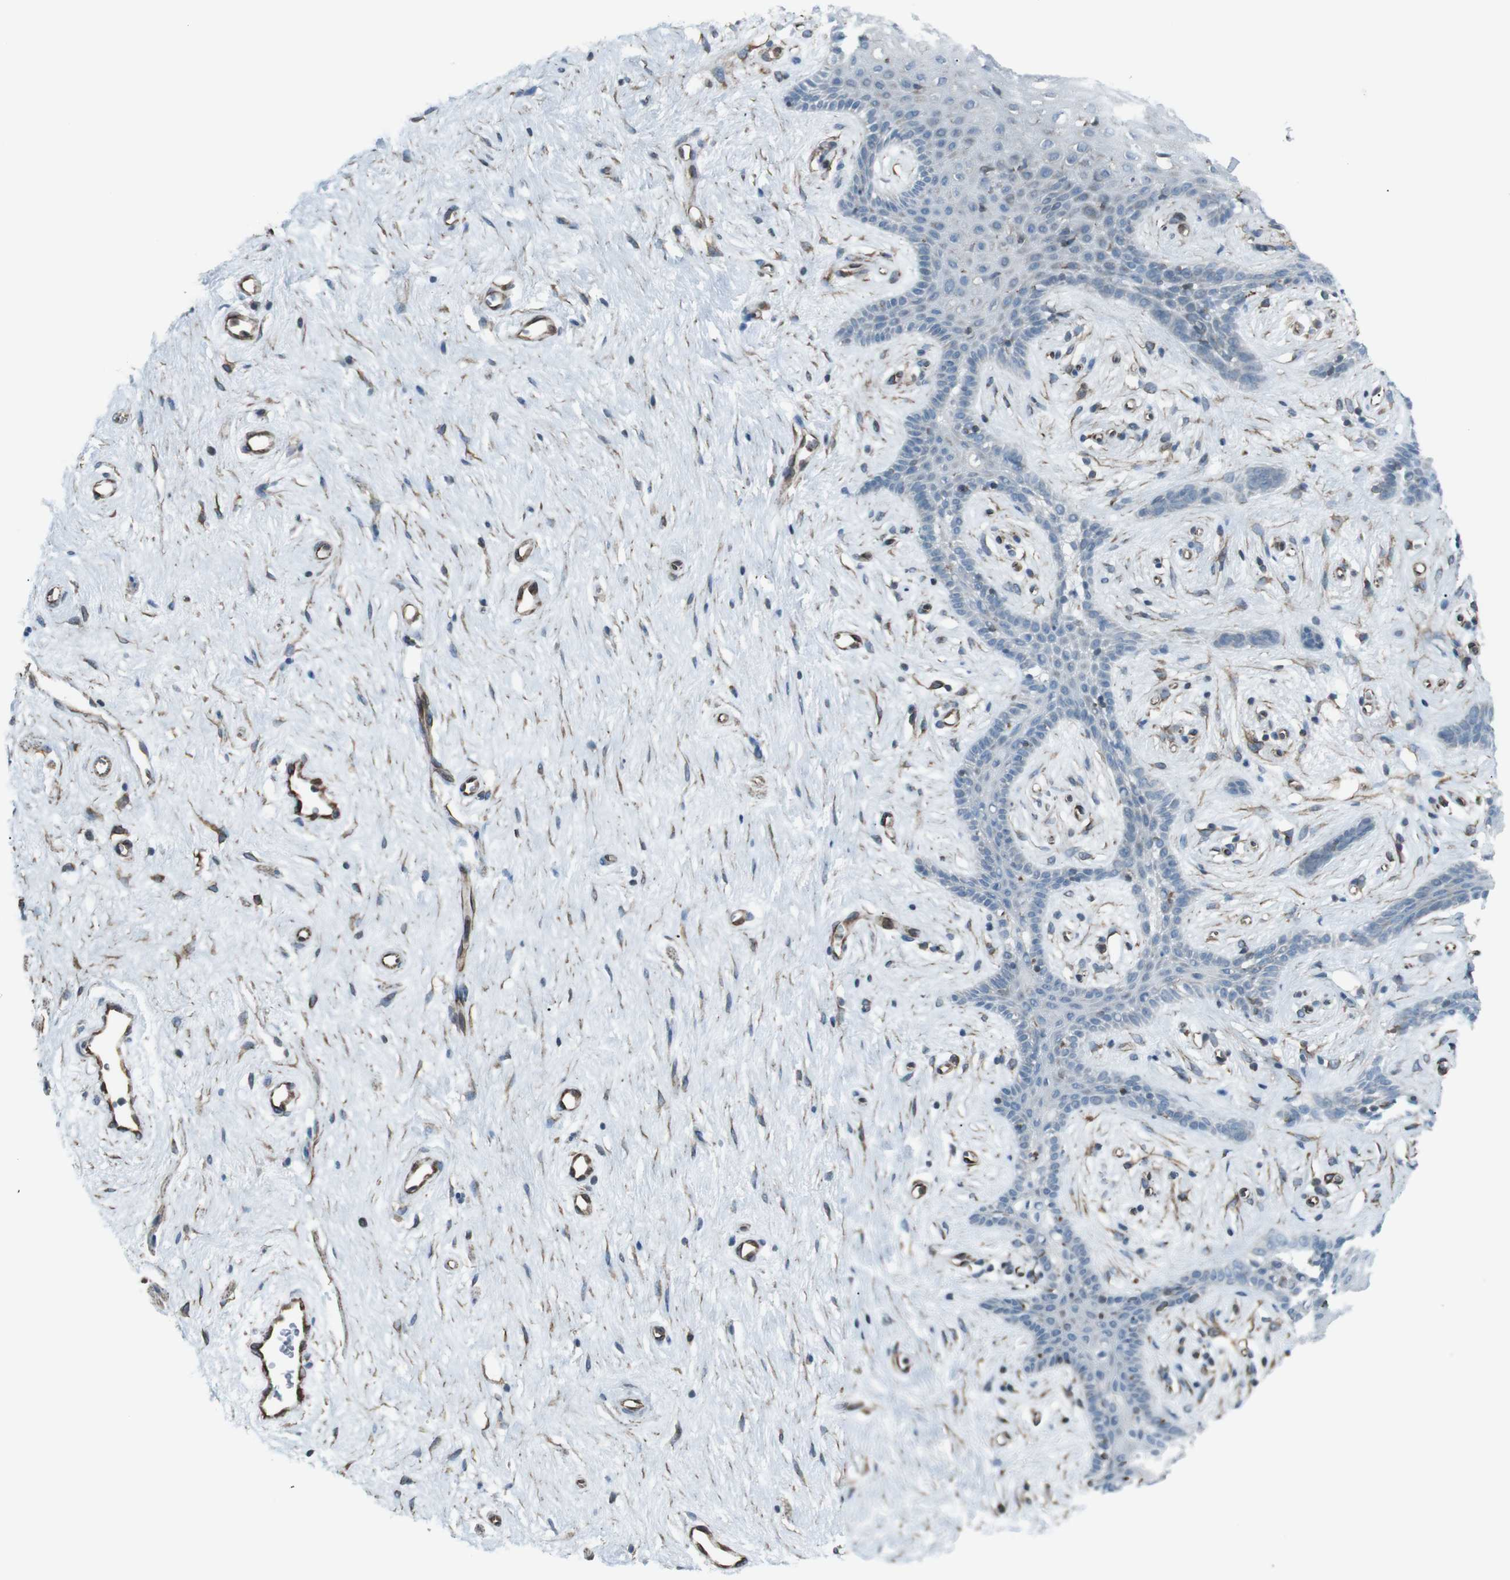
{"staining": {"intensity": "negative", "quantity": "none", "location": "none"}, "tissue": "vagina", "cell_type": "Squamous epithelial cells", "image_type": "normal", "snomed": [{"axis": "morphology", "description": "Normal tissue, NOS"}, {"axis": "topography", "description": "Vagina"}], "caption": "Immunohistochemical staining of normal vagina shows no significant positivity in squamous epithelial cells.", "gene": "TMEM141", "patient": {"sex": "female", "age": 44}}